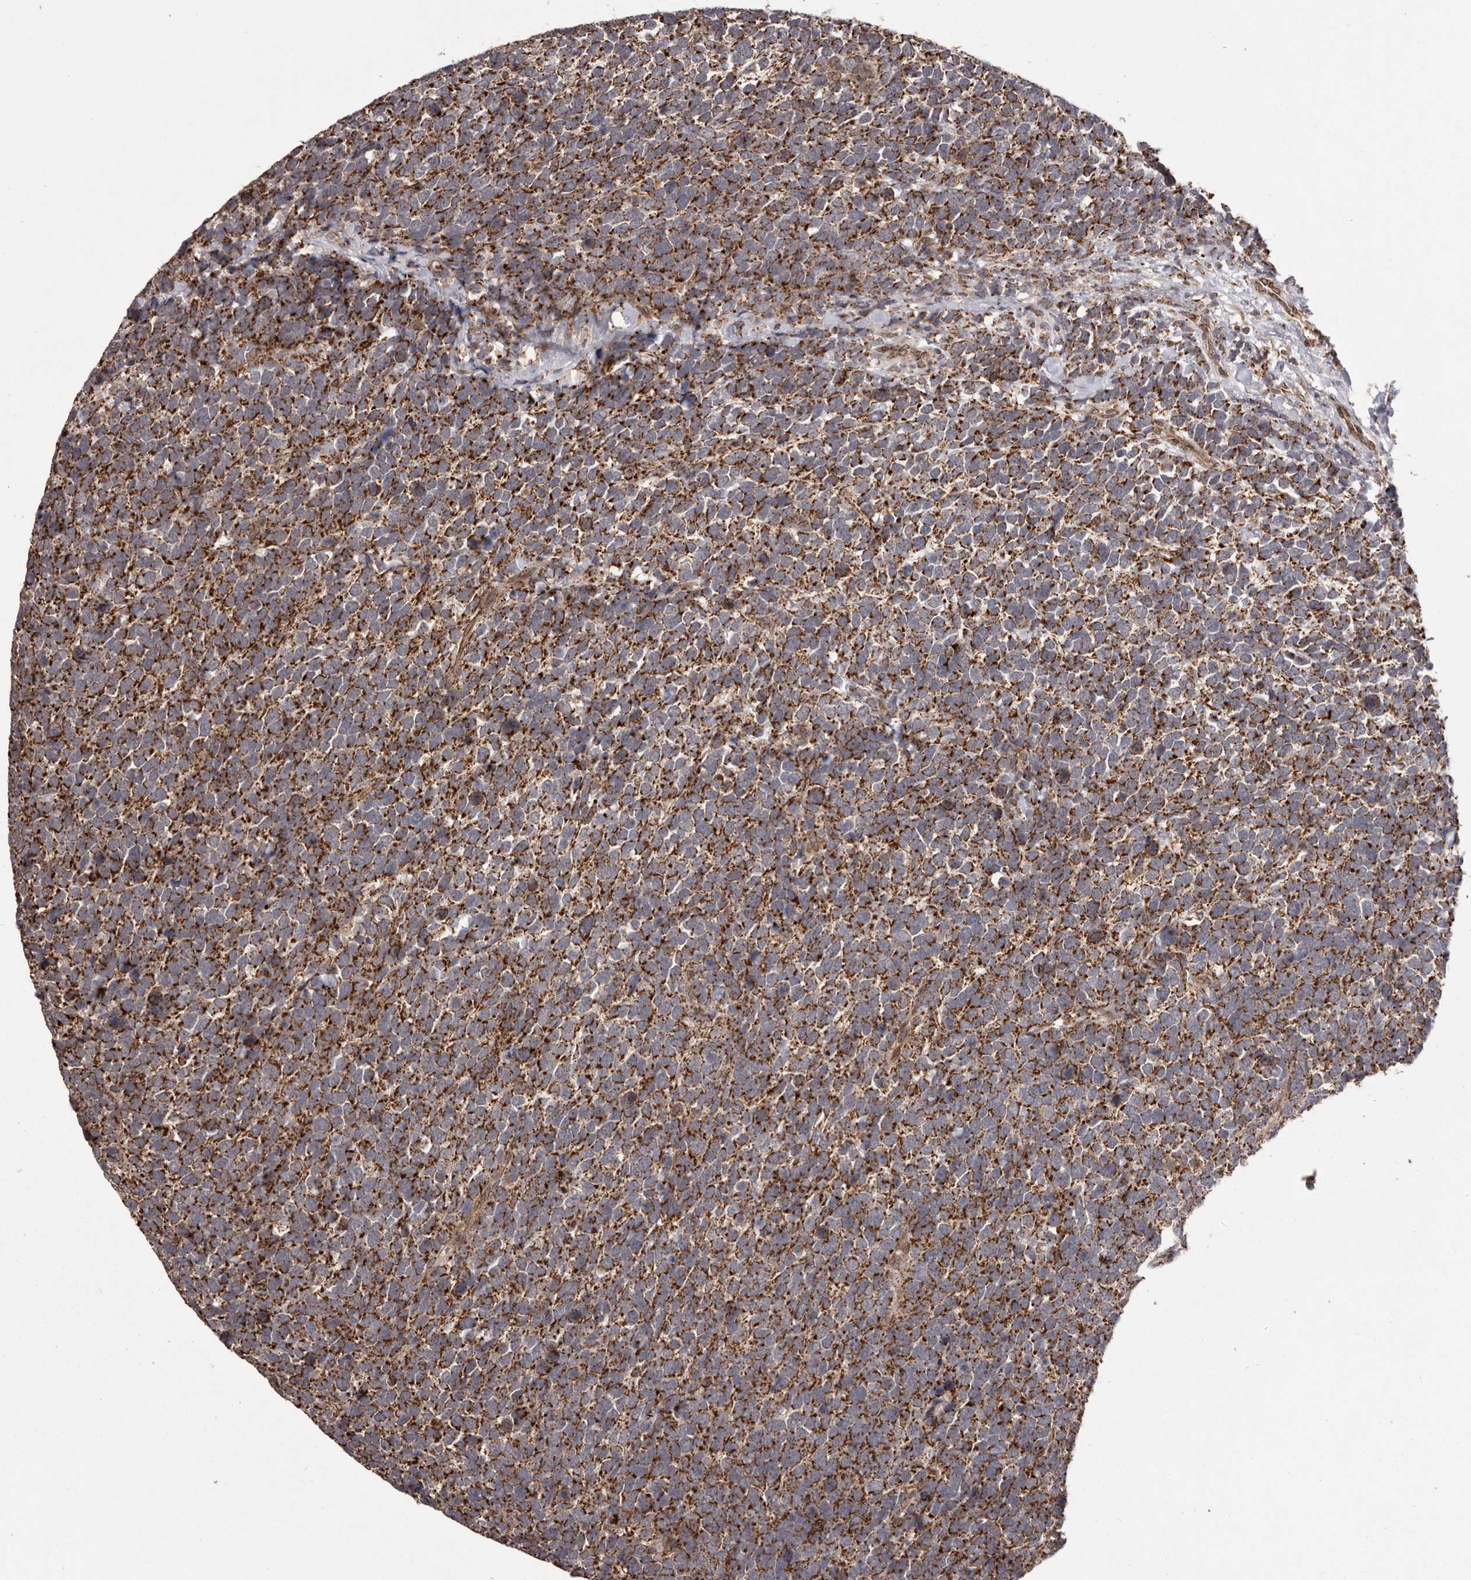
{"staining": {"intensity": "strong", "quantity": ">75%", "location": "cytoplasmic/membranous"}, "tissue": "urothelial cancer", "cell_type": "Tumor cells", "image_type": "cancer", "snomed": [{"axis": "morphology", "description": "Urothelial carcinoma, High grade"}, {"axis": "topography", "description": "Urinary bladder"}], "caption": "A brown stain shows strong cytoplasmic/membranous positivity of a protein in high-grade urothelial carcinoma tumor cells. (Brightfield microscopy of DAB IHC at high magnification).", "gene": "CHRM2", "patient": {"sex": "female", "age": 82}}